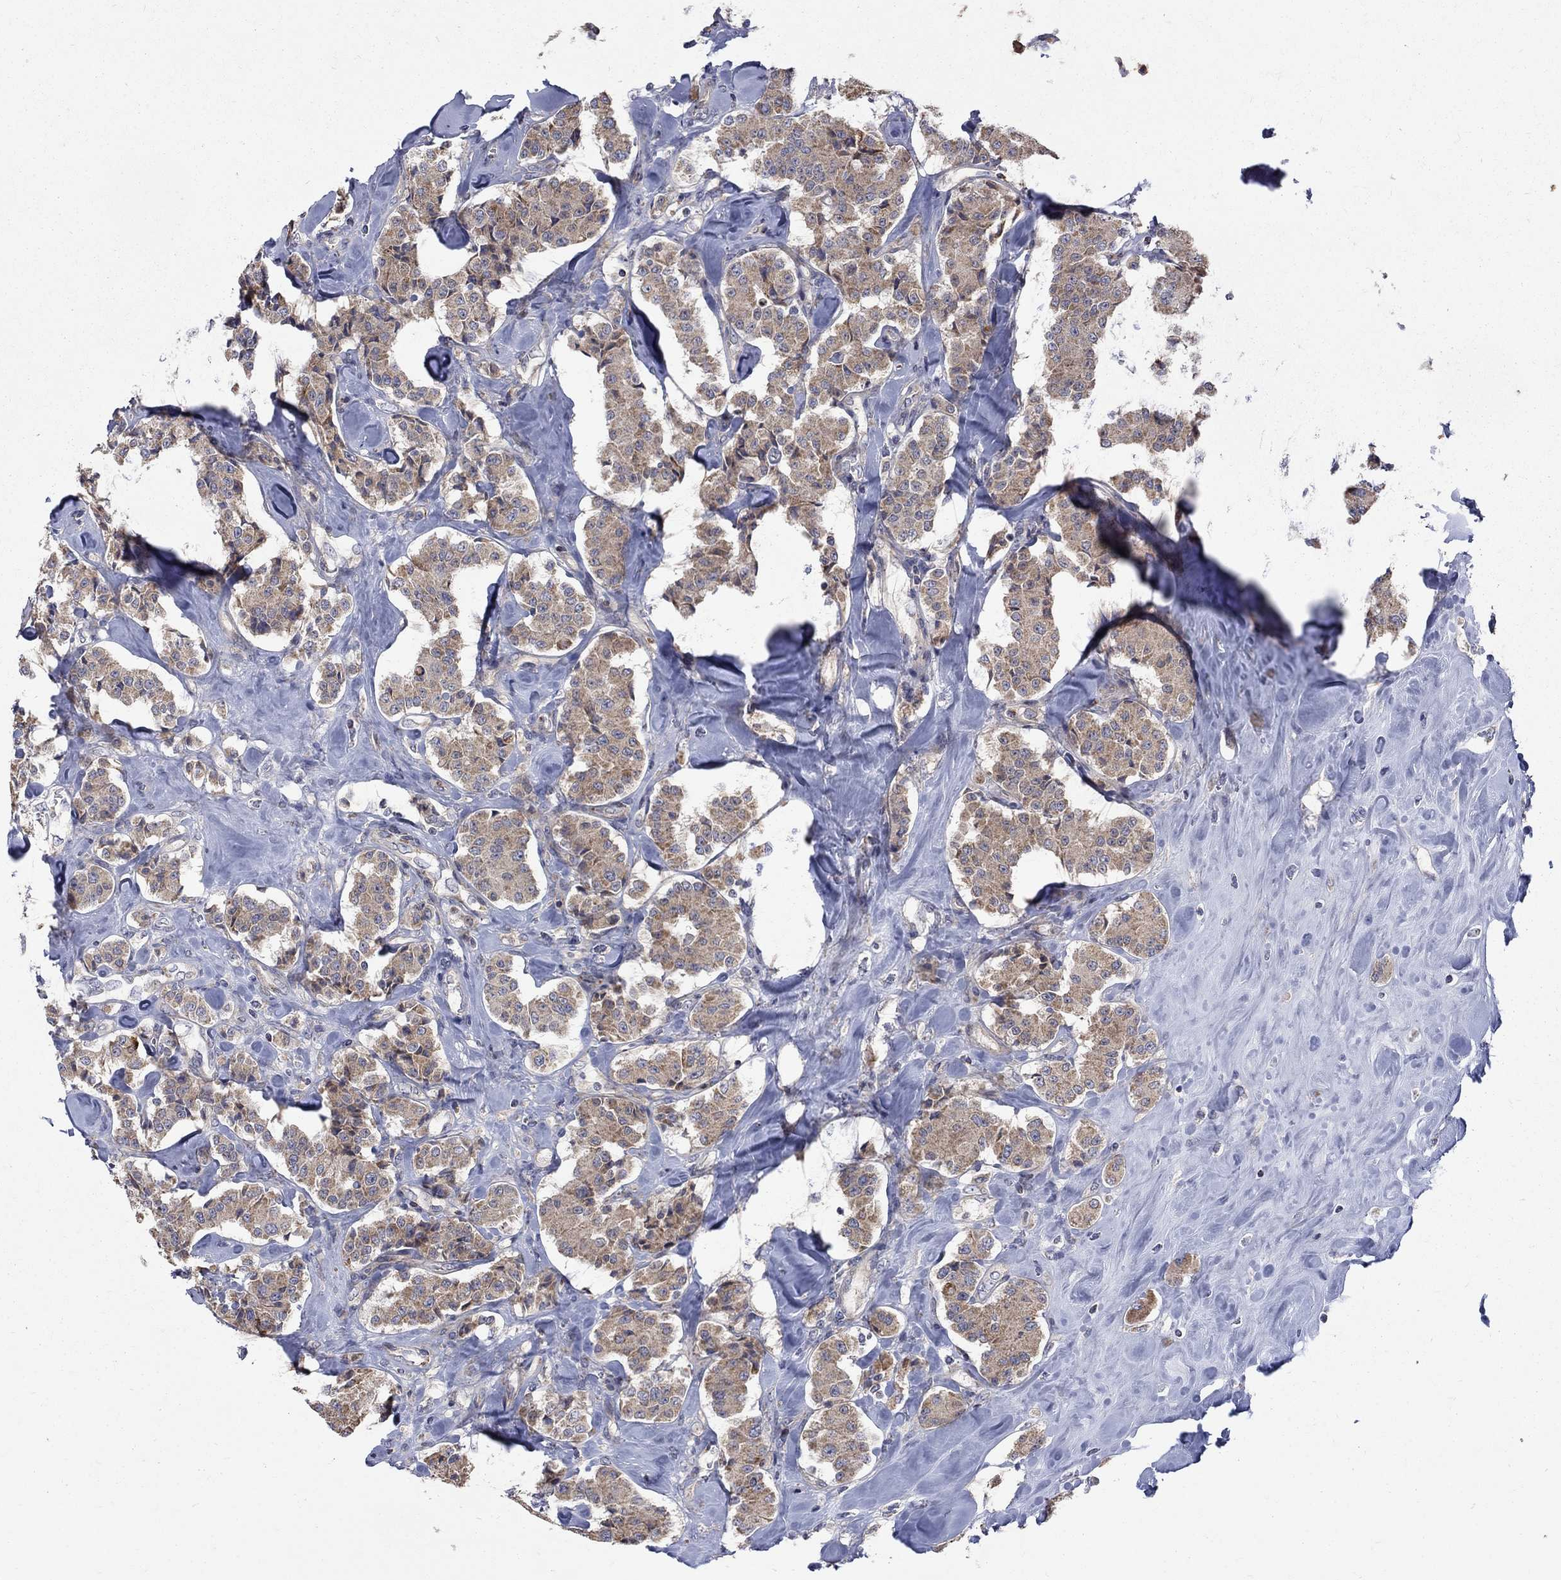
{"staining": {"intensity": "weak", "quantity": ">75%", "location": "cytoplasmic/membranous"}, "tissue": "carcinoid", "cell_type": "Tumor cells", "image_type": "cancer", "snomed": [{"axis": "morphology", "description": "Carcinoid, malignant, NOS"}, {"axis": "topography", "description": "Pancreas"}], "caption": "Approximately >75% of tumor cells in carcinoid (malignant) exhibit weak cytoplasmic/membranous protein positivity as visualized by brown immunohistochemical staining.", "gene": "SH2B1", "patient": {"sex": "male", "age": 41}}